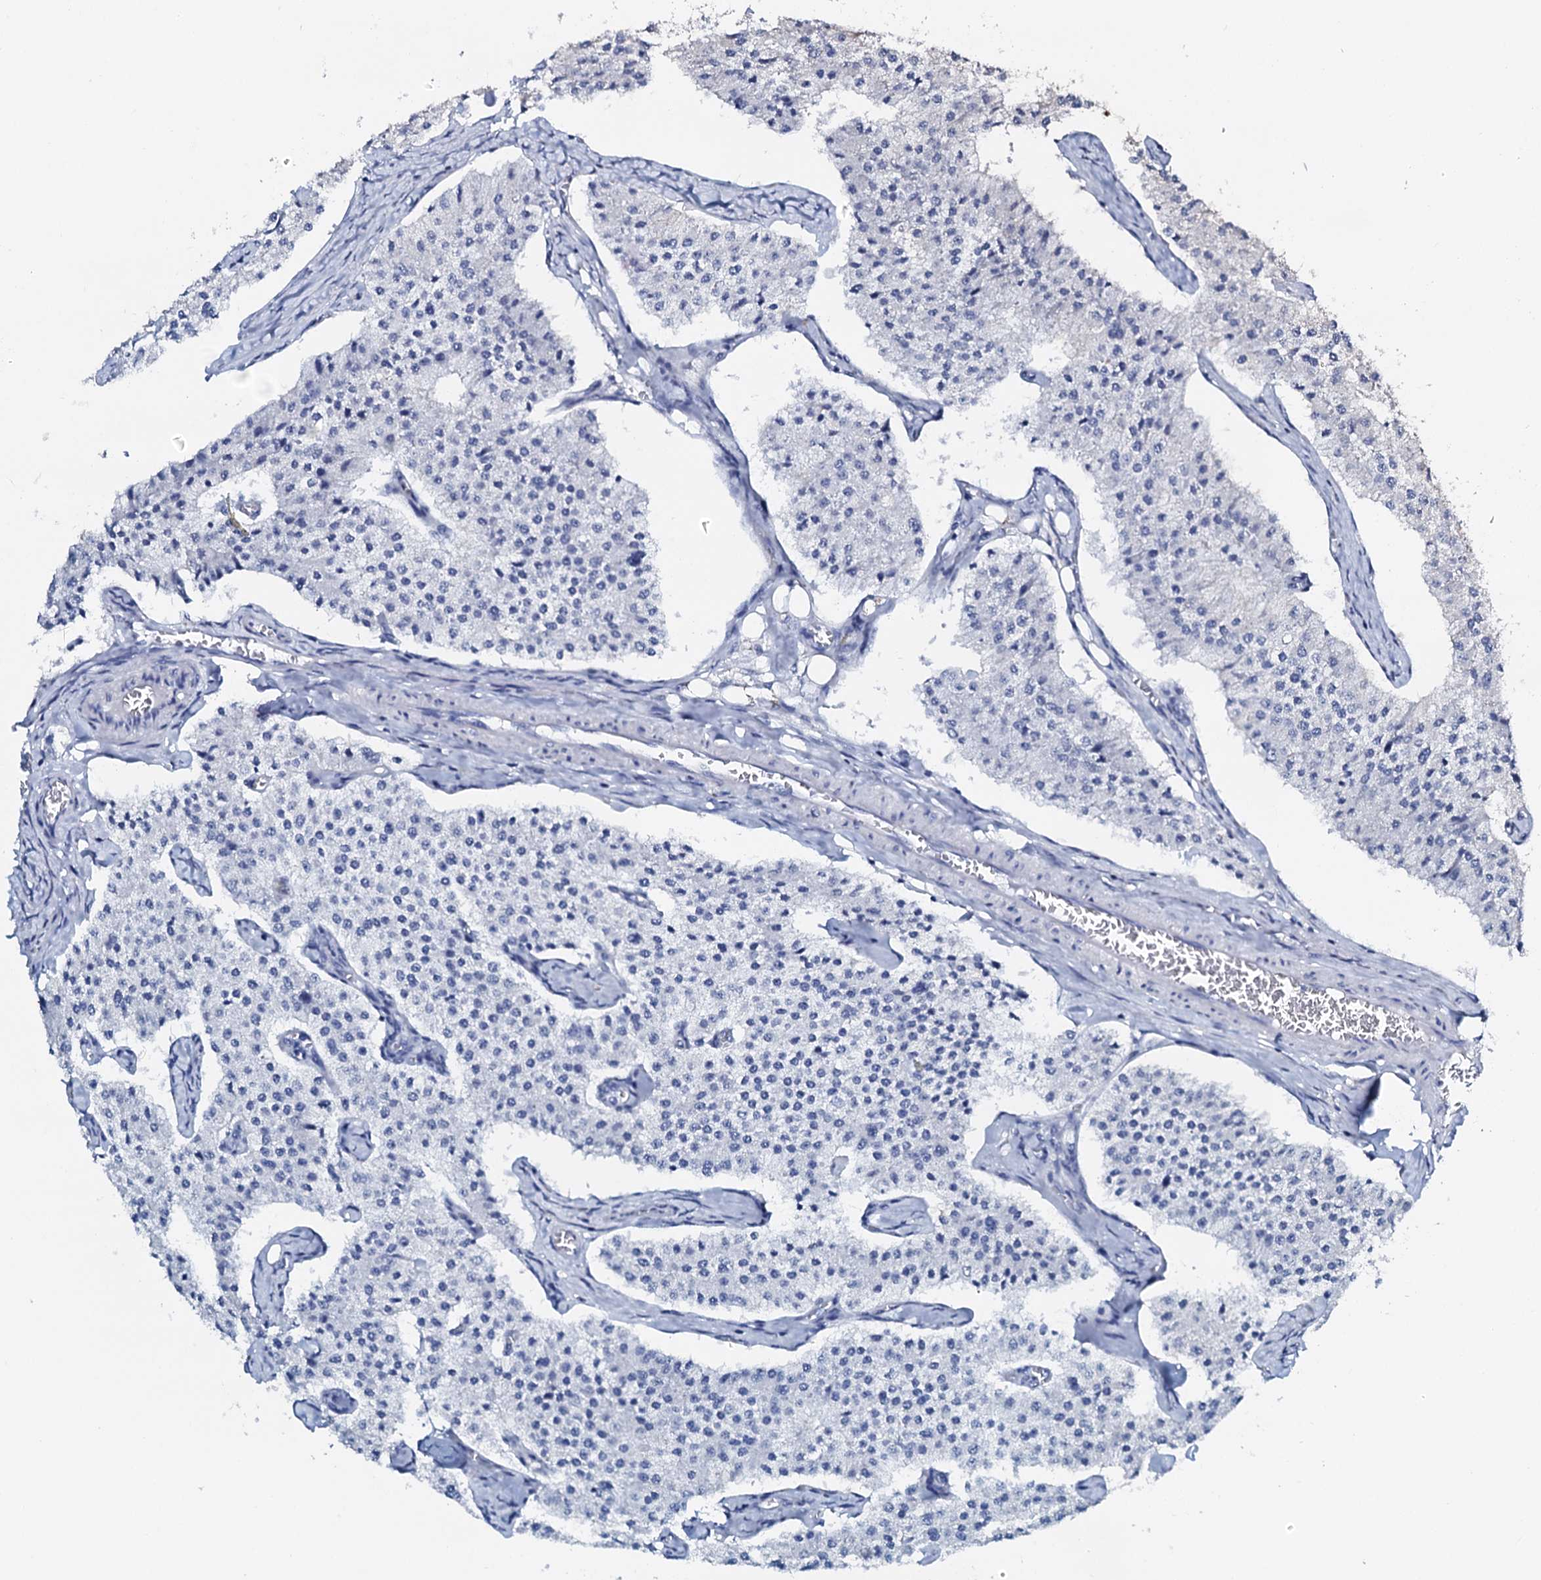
{"staining": {"intensity": "negative", "quantity": "none", "location": "none"}, "tissue": "carcinoid", "cell_type": "Tumor cells", "image_type": "cancer", "snomed": [{"axis": "morphology", "description": "Carcinoid, malignant, NOS"}, {"axis": "topography", "description": "Colon"}], "caption": "There is no significant positivity in tumor cells of carcinoid (malignant).", "gene": "AMER2", "patient": {"sex": "female", "age": 52}}